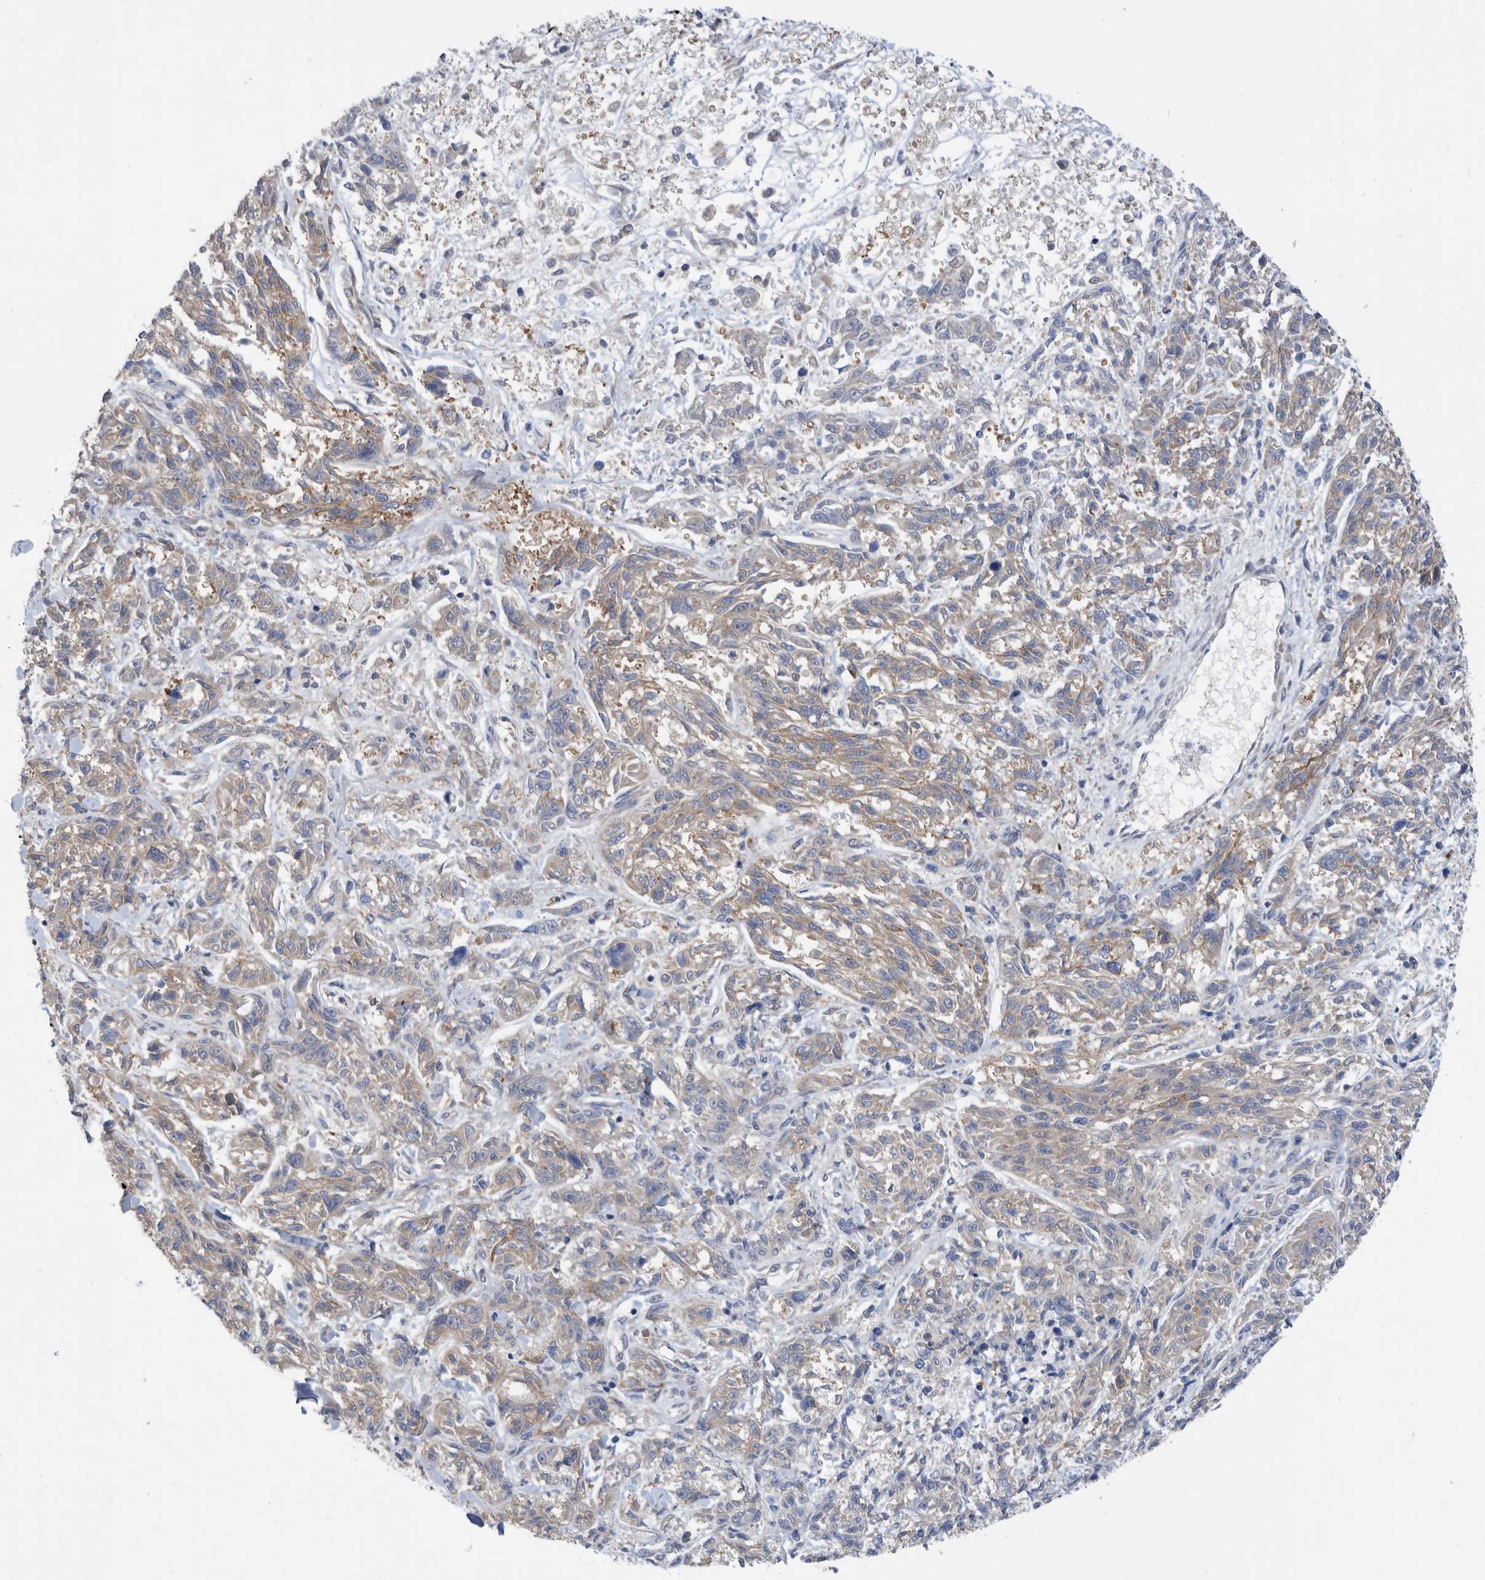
{"staining": {"intensity": "weak", "quantity": ">75%", "location": "cytoplasmic/membranous"}, "tissue": "melanoma", "cell_type": "Tumor cells", "image_type": "cancer", "snomed": [{"axis": "morphology", "description": "Malignant melanoma, NOS"}, {"axis": "topography", "description": "Skin"}], "caption": "The immunohistochemical stain labels weak cytoplasmic/membranous positivity in tumor cells of melanoma tissue.", "gene": "CCT4", "patient": {"sex": "male", "age": 53}}